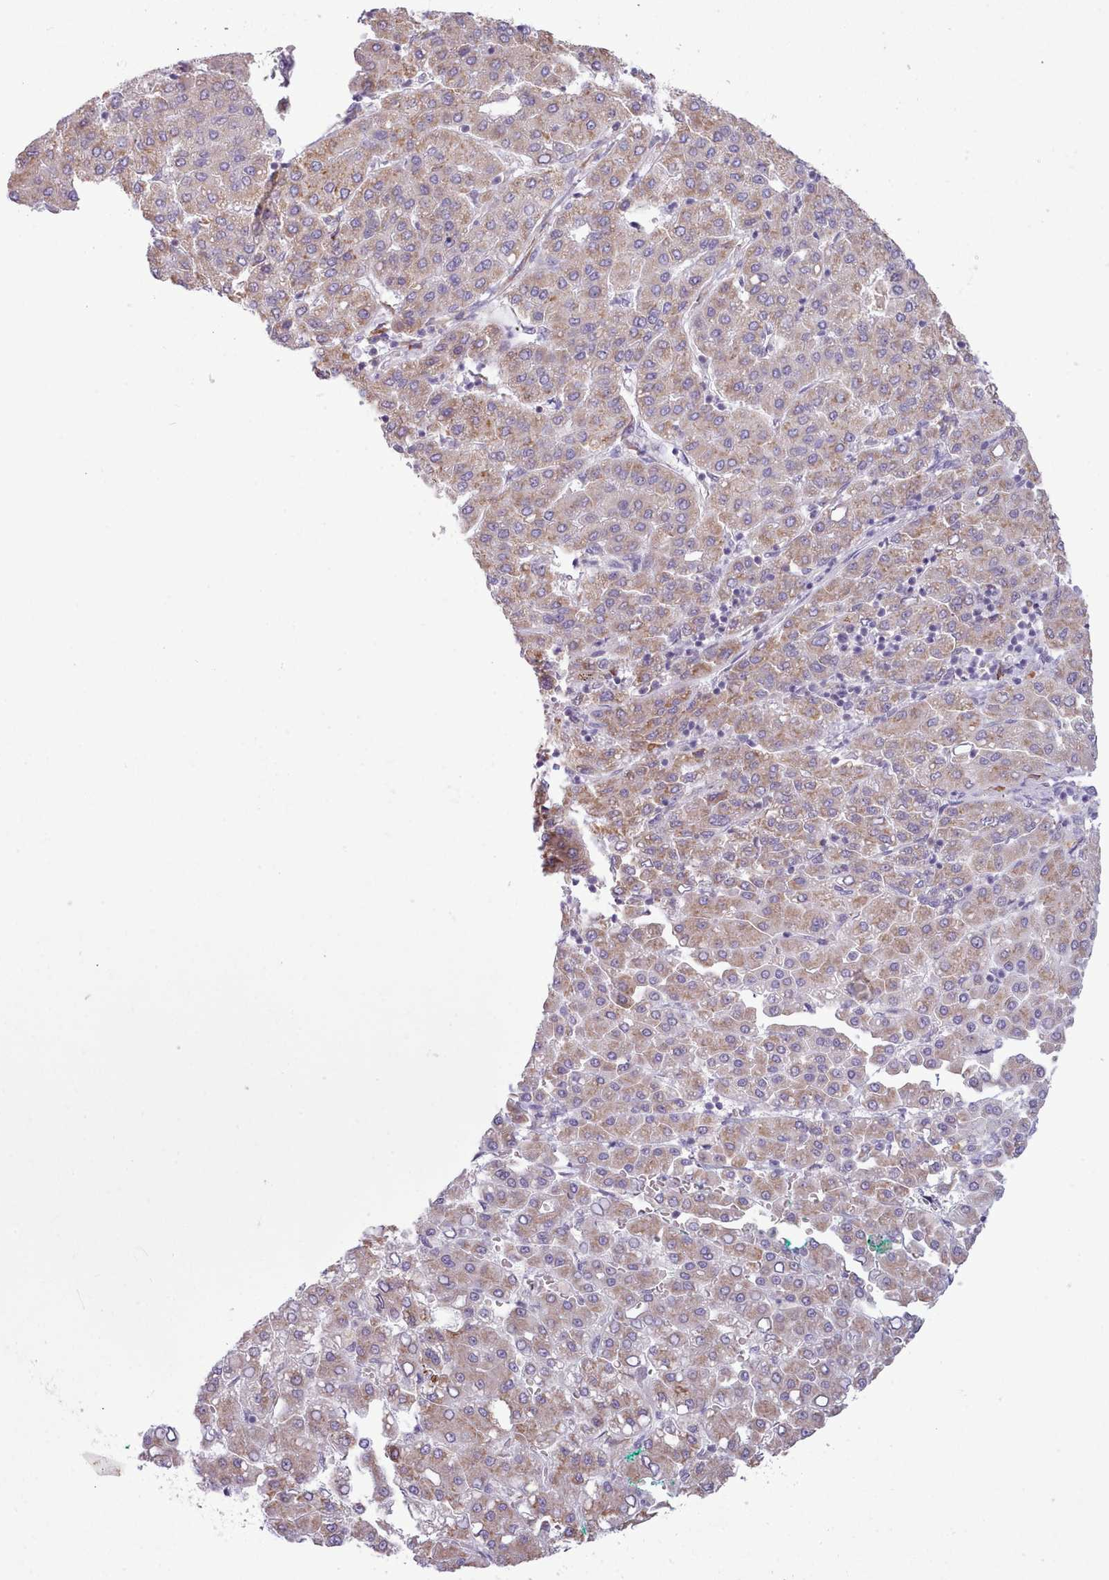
{"staining": {"intensity": "moderate", "quantity": ">75%", "location": "cytoplasmic/membranous"}, "tissue": "liver cancer", "cell_type": "Tumor cells", "image_type": "cancer", "snomed": [{"axis": "morphology", "description": "Carcinoma, Hepatocellular, NOS"}, {"axis": "topography", "description": "Liver"}], "caption": "DAB (3,3'-diaminobenzidine) immunohistochemical staining of hepatocellular carcinoma (liver) demonstrates moderate cytoplasmic/membranous protein positivity in approximately >75% of tumor cells.", "gene": "SEC61B", "patient": {"sex": "male", "age": 65}}